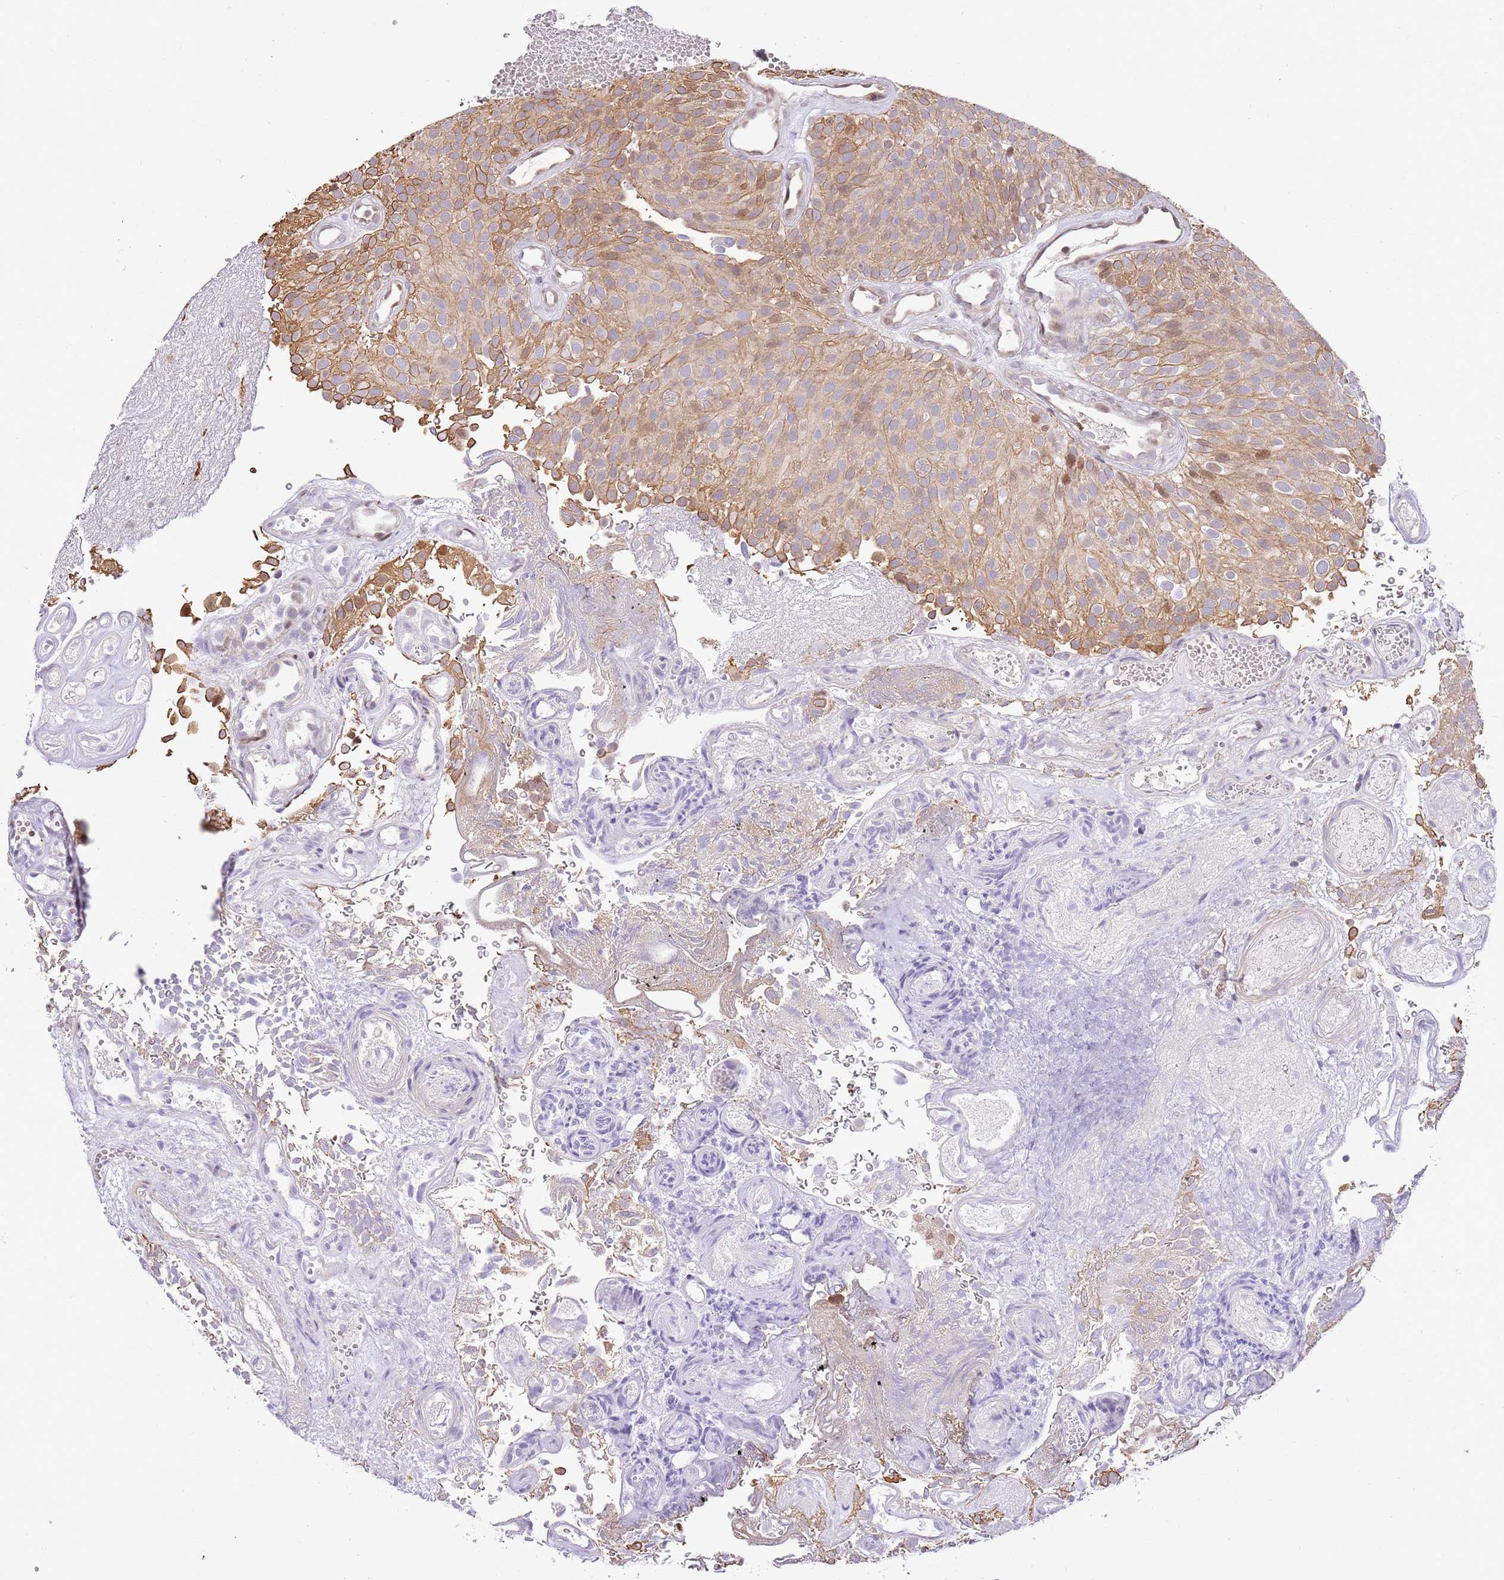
{"staining": {"intensity": "moderate", "quantity": ">75%", "location": "cytoplasmic/membranous,nuclear"}, "tissue": "urothelial cancer", "cell_type": "Tumor cells", "image_type": "cancer", "snomed": [{"axis": "morphology", "description": "Urothelial carcinoma, Low grade"}, {"axis": "topography", "description": "Urinary bladder"}], "caption": "This histopathology image displays IHC staining of human urothelial carcinoma (low-grade), with medium moderate cytoplasmic/membranous and nuclear positivity in about >75% of tumor cells.", "gene": "RFK", "patient": {"sex": "male", "age": 78}}